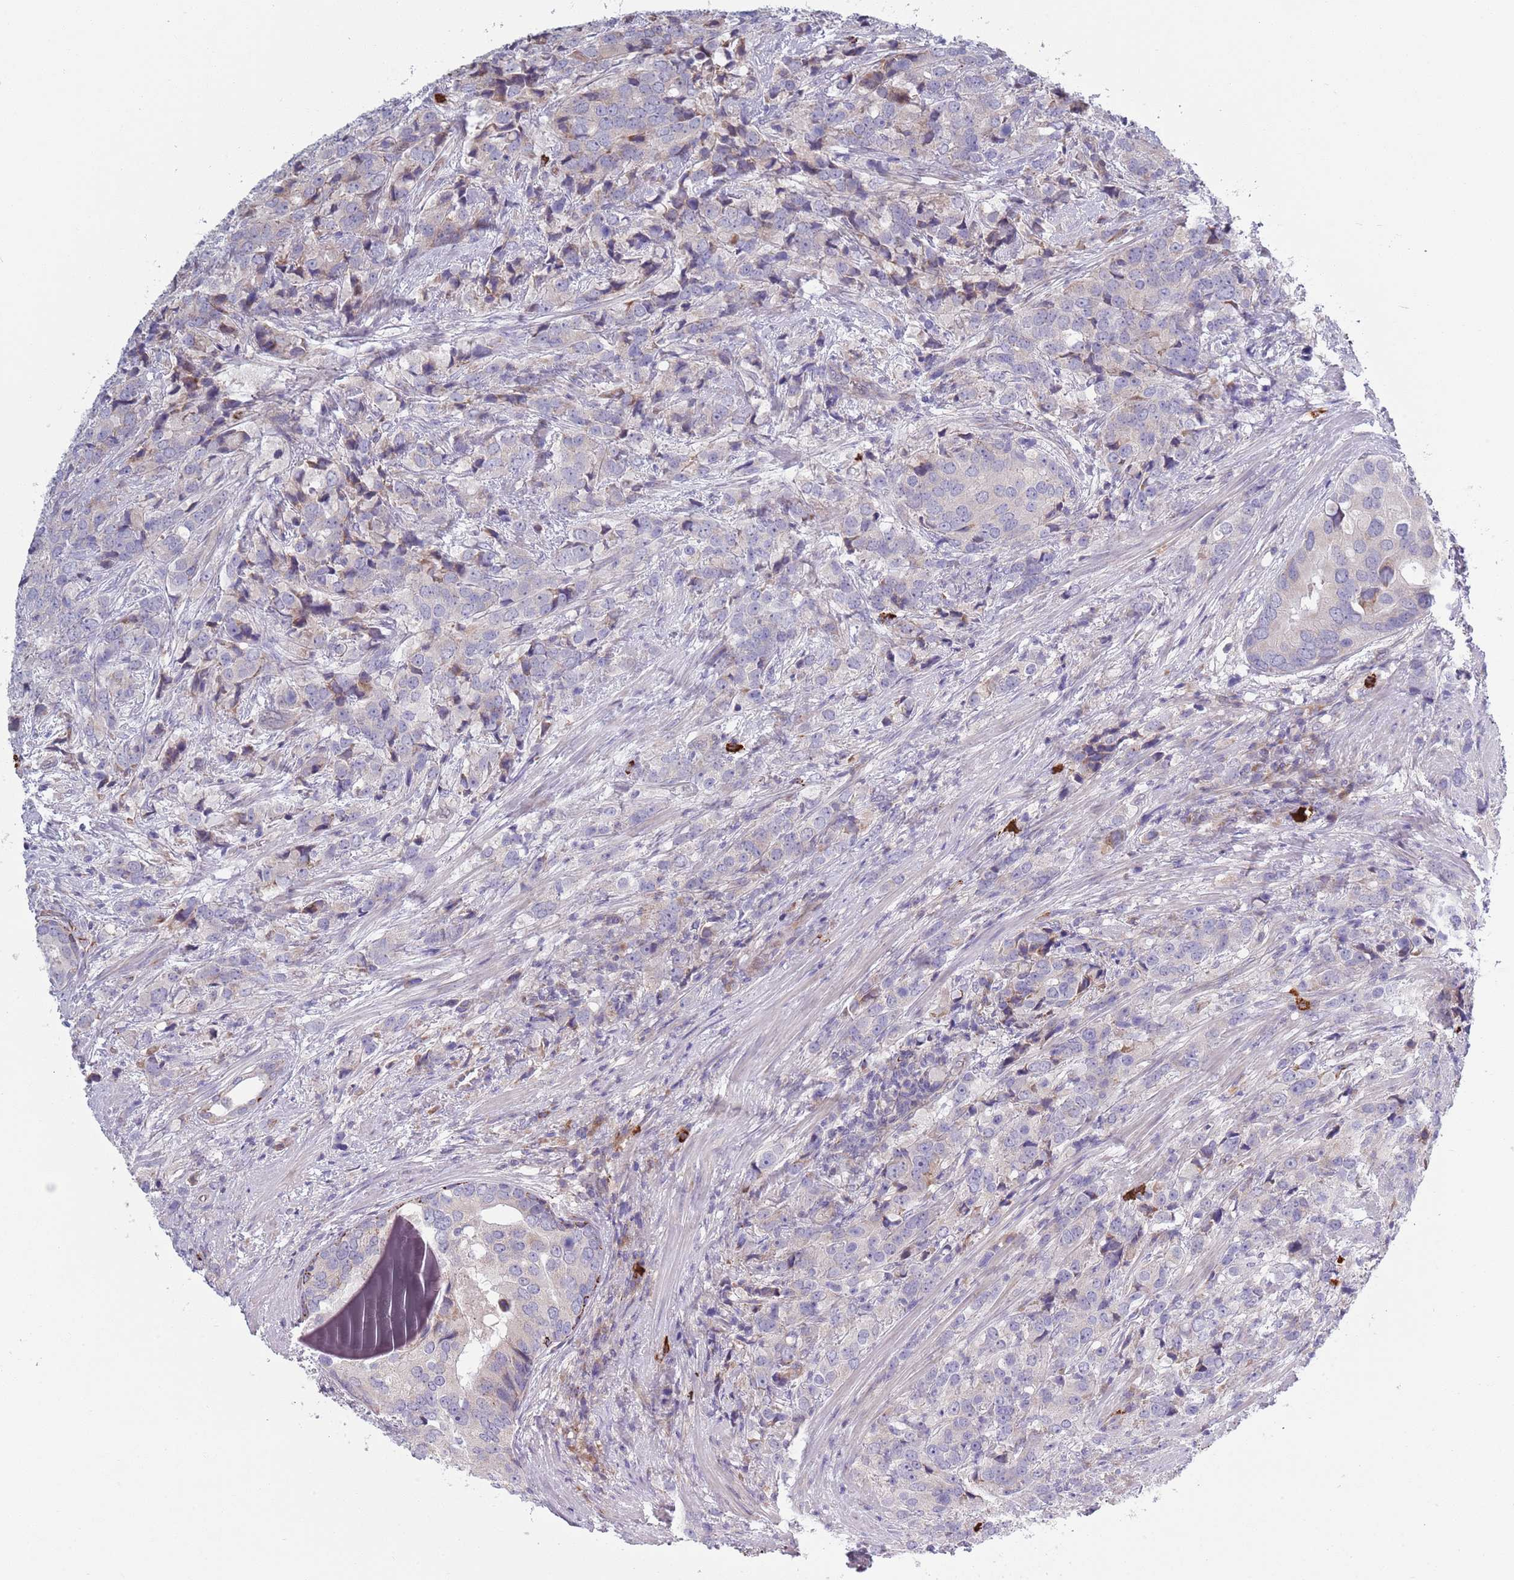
{"staining": {"intensity": "negative", "quantity": "none", "location": "none"}, "tissue": "prostate cancer", "cell_type": "Tumor cells", "image_type": "cancer", "snomed": [{"axis": "morphology", "description": "Adenocarcinoma, High grade"}, {"axis": "topography", "description": "Prostate"}], "caption": "IHC photomicrograph of human prostate high-grade adenocarcinoma stained for a protein (brown), which exhibits no staining in tumor cells.", "gene": "TYW1", "patient": {"sex": "male", "age": 62}}